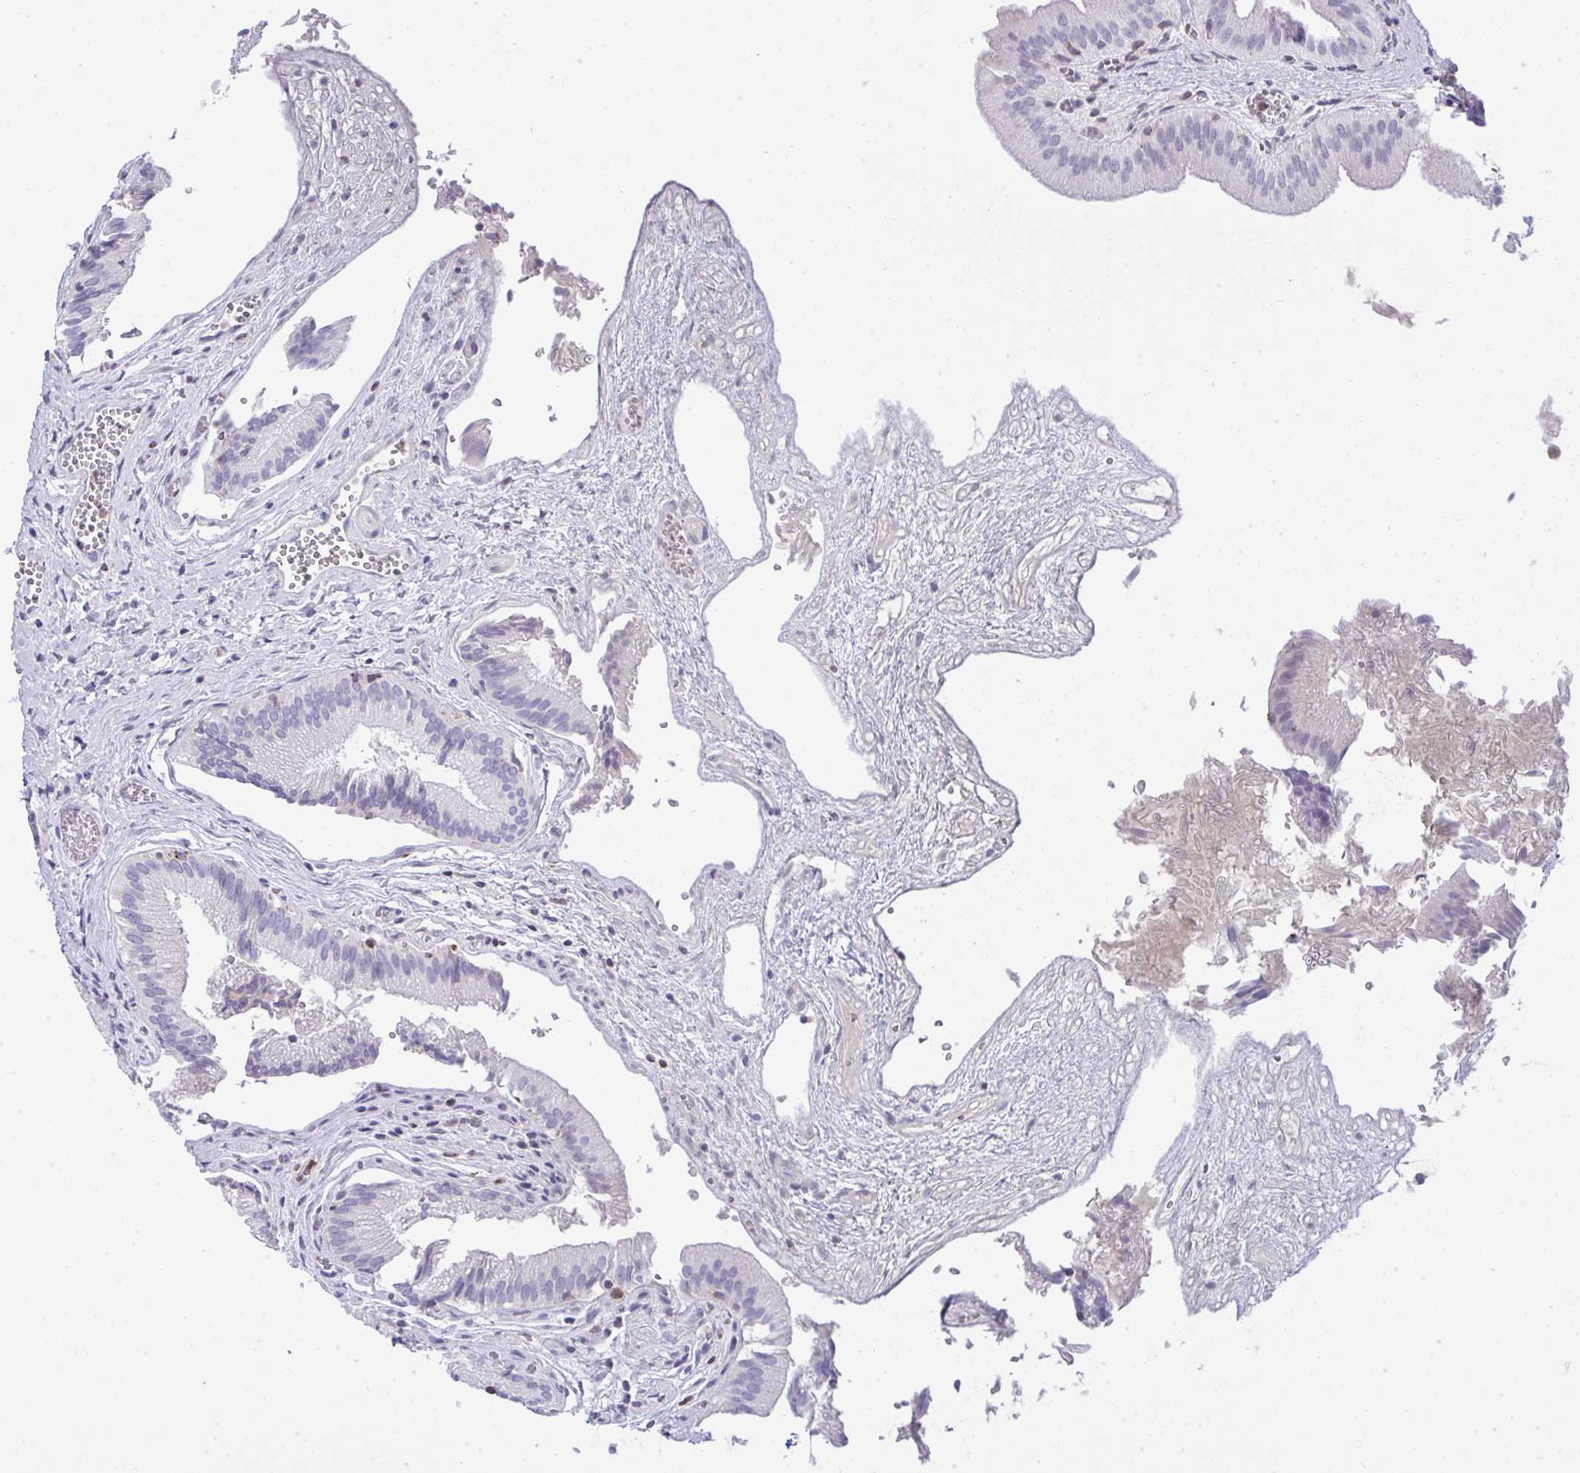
{"staining": {"intensity": "weak", "quantity": "<25%", "location": "cytoplasmic/membranous"}, "tissue": "gallbladder", "cell_type": "Glandular cells", "image_type": "normal", "snomed": [{"axis": "morphology", "description": "Normal tissue, NOS"}, {"axis": "topography", "description": "Gallbladder"}], "caption": "The immunohistochemistry histopathology image has no significant staining in glandular cells of gallbladder.", "gene": "PLA2G12B", "patient": {"sex": "male", "age": 17}}